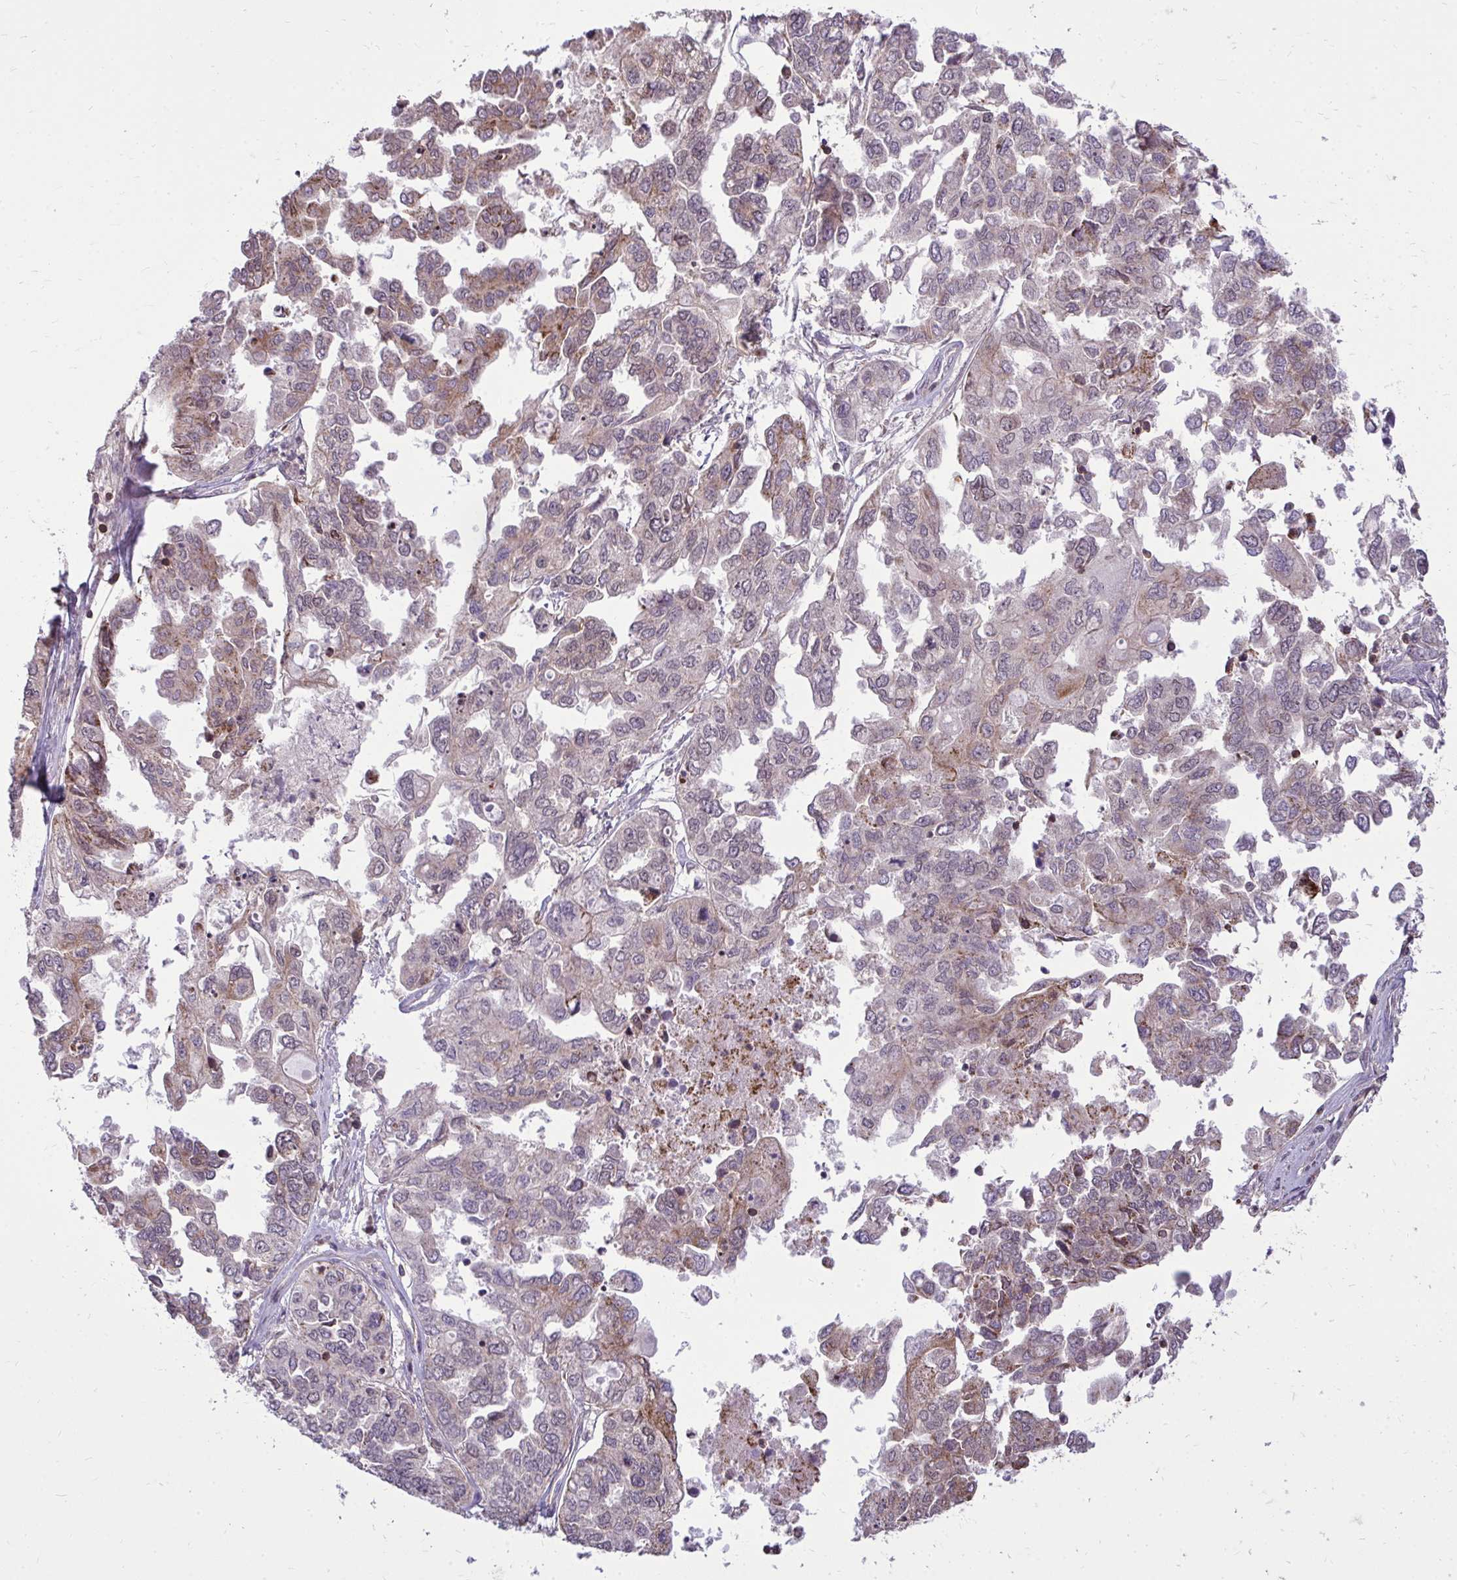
{"staining": {"intensity": "weak", "quantity": "25%-75%", "location": "cytoplasmic/membranous"}, "tissue": "ovarian cancer", "cell_type": "Tumor cells", "image_type": "cancer", "snomed": [{"axis": "morphology", "description": "Cystadenocarcinoma, serous, NOS"}, {"axis": "topography", "description": "Ovary"}], "caption": "Ovarian cancer stained with immunohistochemistry (IHC) shows weak cytoplasmic/membranous staining in approximately 25%-75% of tumor cells. The staining is performed using DAB brown chromogen to label protein expression. The nuclei are counter-stained blue using hematoxylin.", "gene": "SLC7A5", "patient": {"sex": "female", "age": 53}}